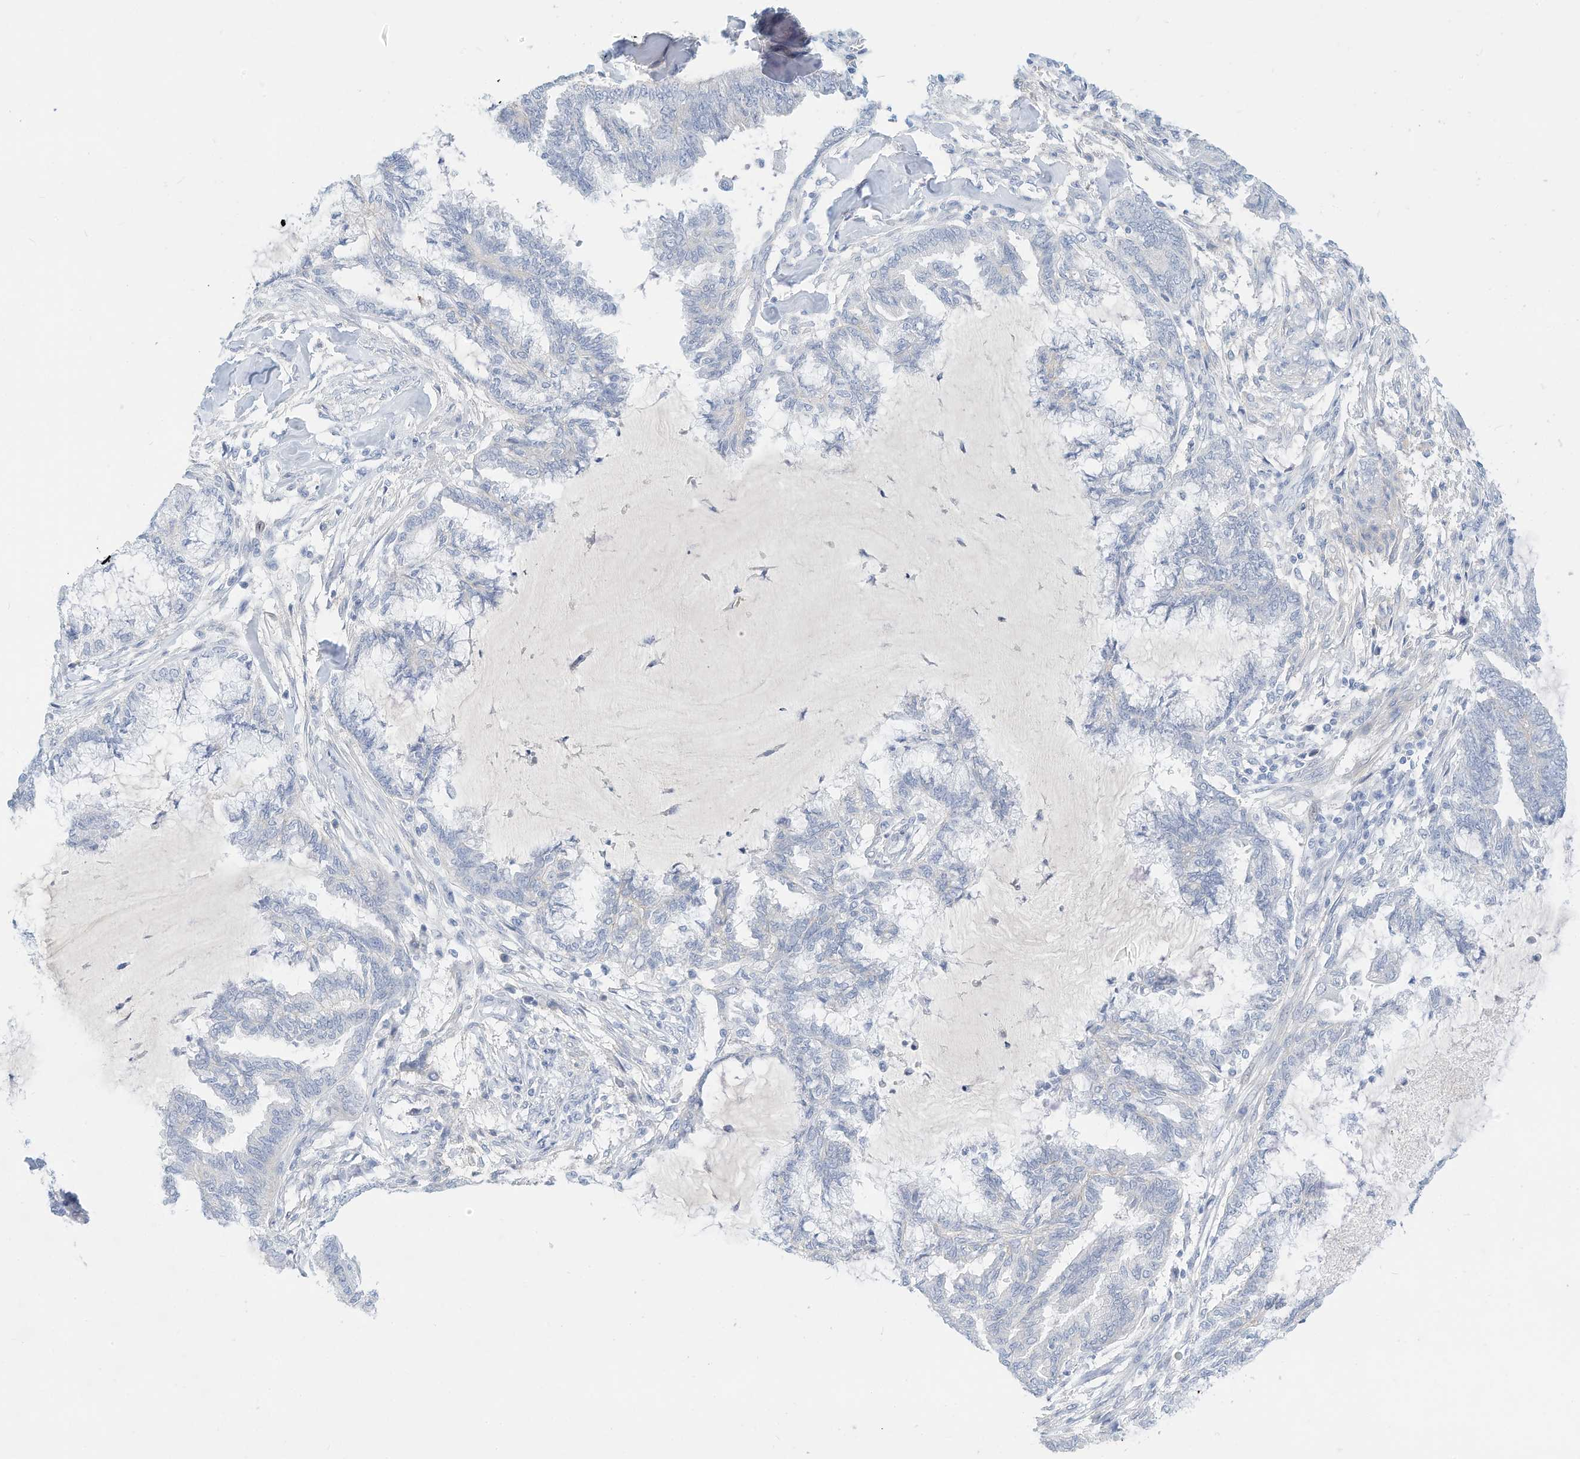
{"staining": {"intensity": "negative", "quantity": "none", "location": "none"}, "tissue": "endometrial cancer", "cell_type": "Tumor cells", "image_type": "cancer", "snomed": [{"axis": "morphology", "description": "Adenocarcinoma, NOS"}, {"axis": "topography", "description": "Endometrium"}], "caption": "This is an IHC histopathology image of endometrial cancer. There is no positivity in tumor cells.", "gene": "SPOCD1", "patient": {"sex": "female", "age": 86}}